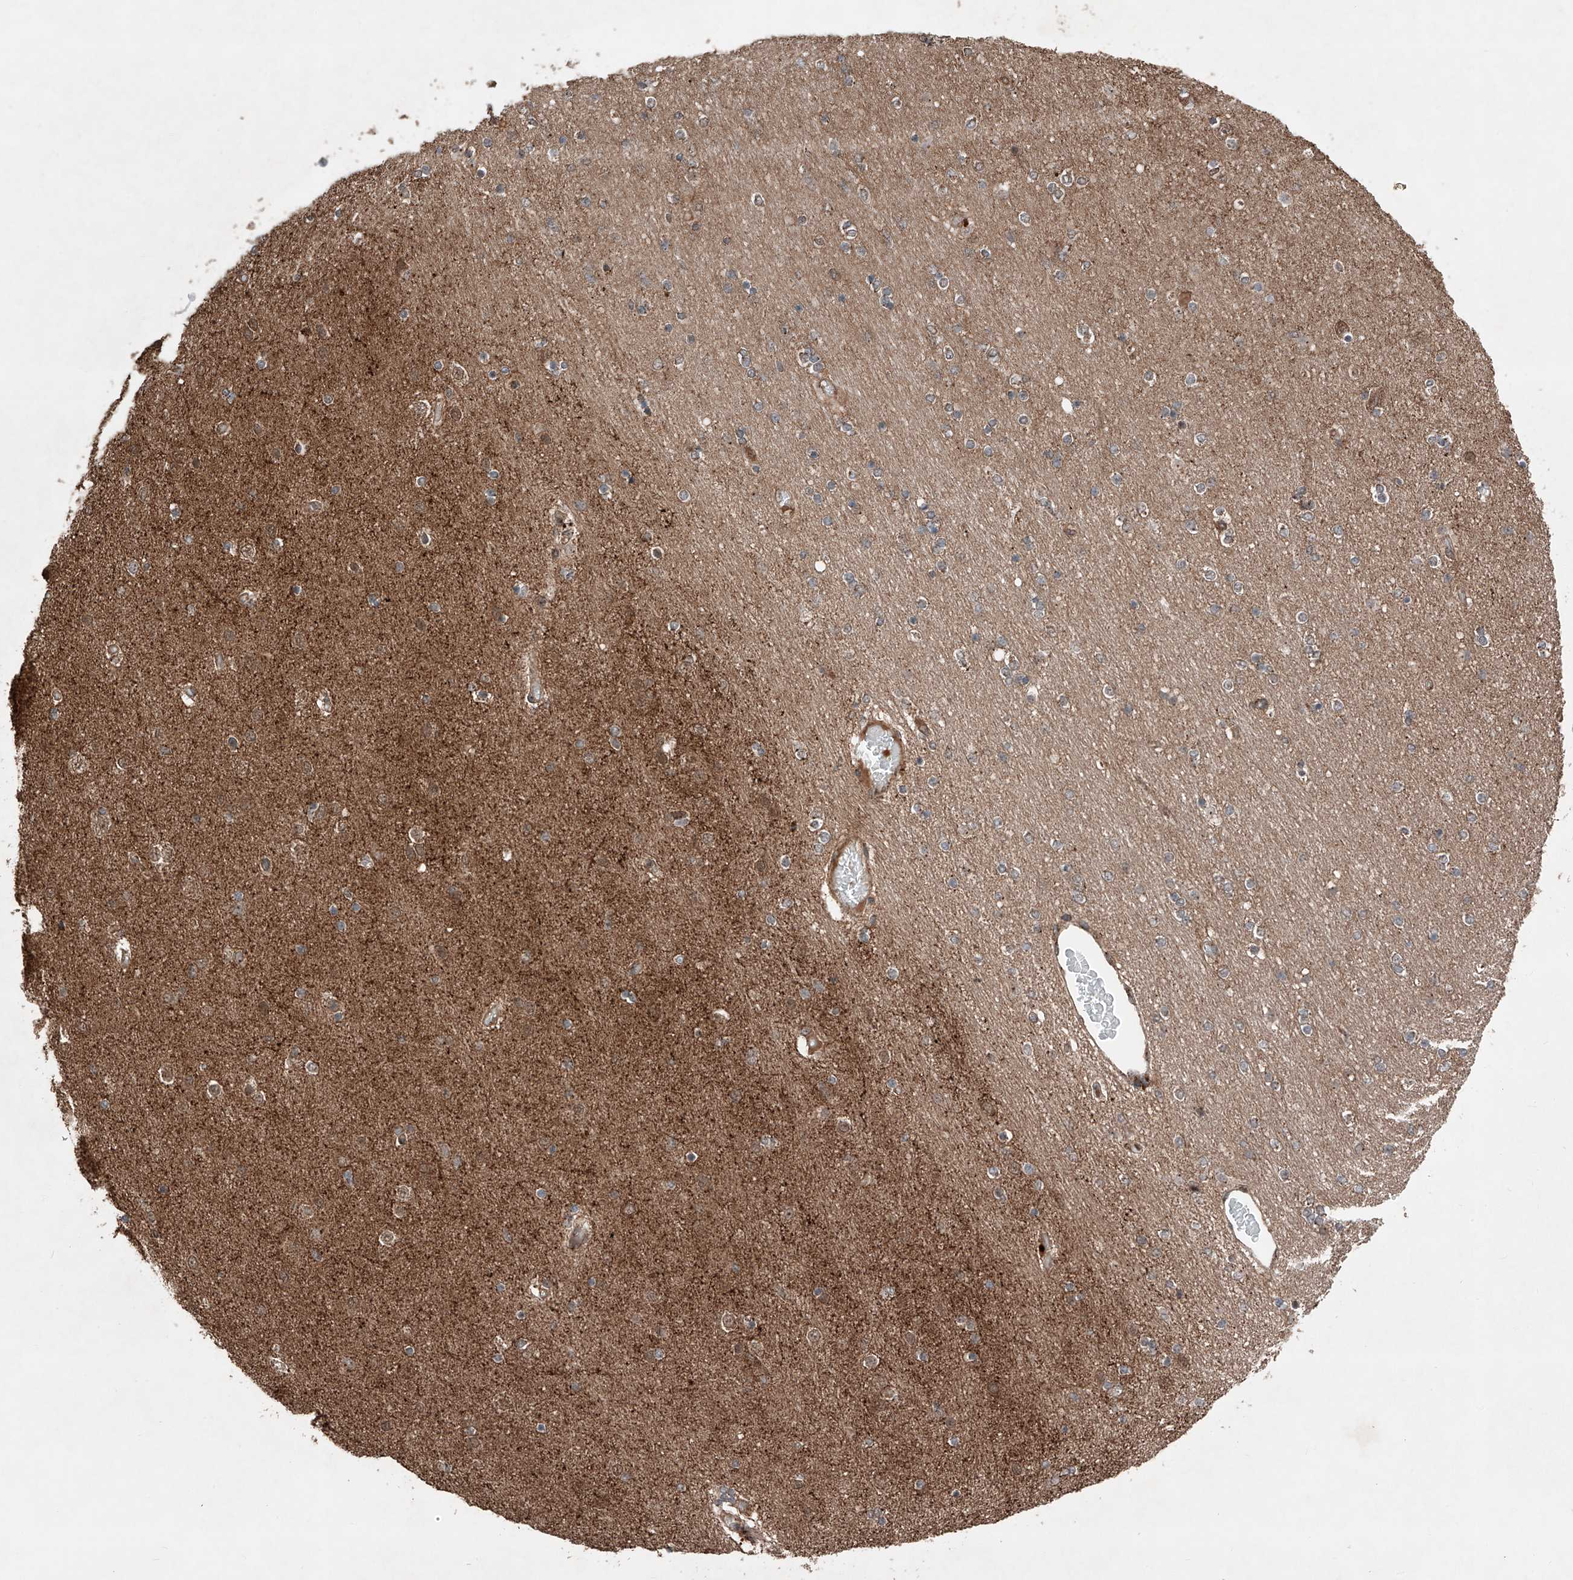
{"staining": {"intensity": "weak", "quantity": "<25%", "location": "cytoplasmic/membranous"}, "tissue": "hippocampus", "cell_type": "Glial cells", "image_type": "normal", "snomed": [{"axis": "morphology", "description": "Normal tissue, NOS"}, {"axis": "topography", "description": "Hippocampus"}], "caption": "Immunohistochemistry micrograph of unremarkable human hippocampus stained for a protein (brown), which exhibits no staining in glial cells.", "gene": "ZSCAN29", "patient": {"sex": "female", "age": 54}}